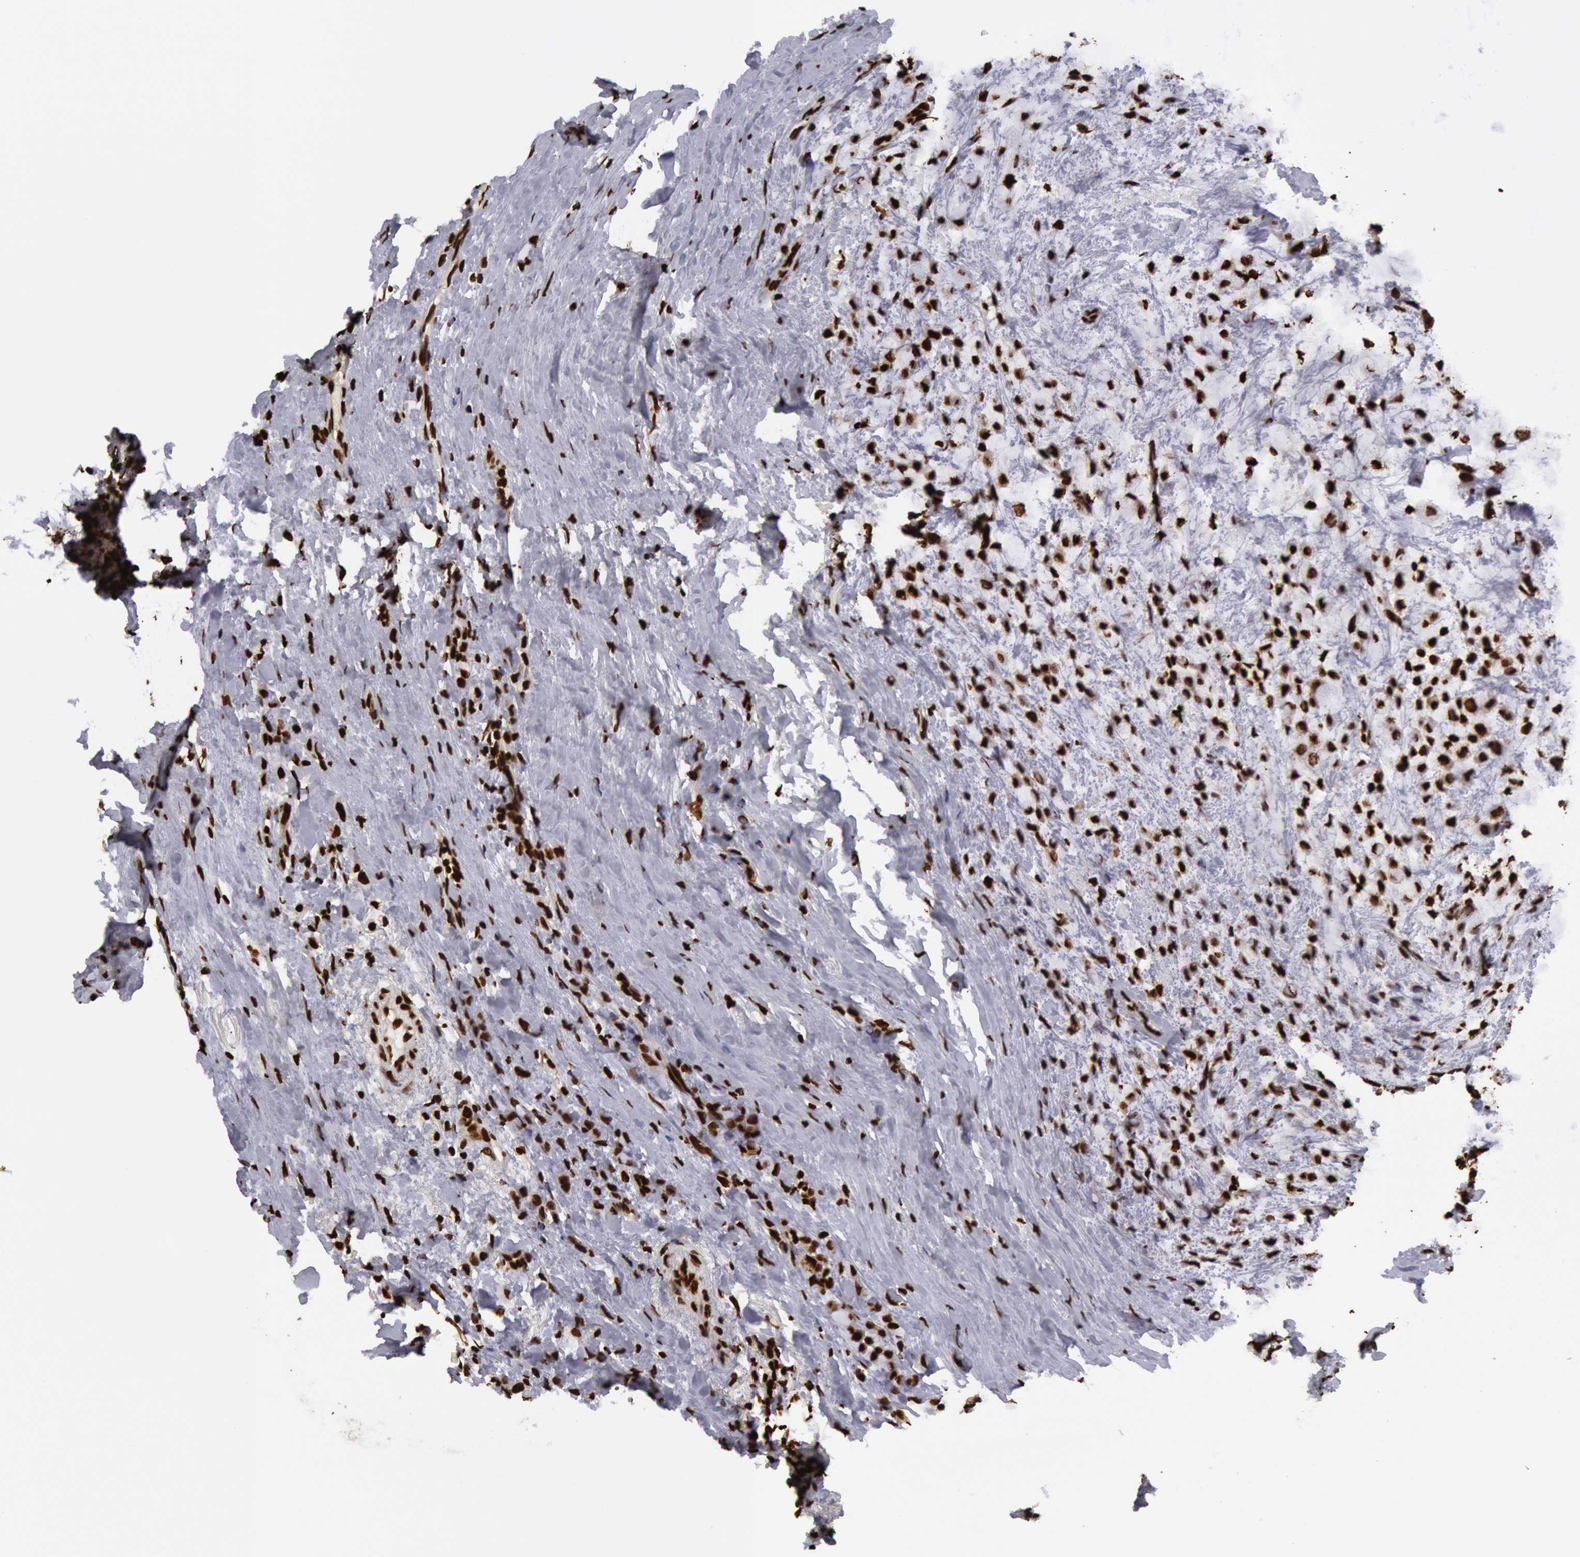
{"staining": {"intensity": "strong", "quantity": ">75%", "location": "nuclear"}, "tissue": "breast cancer", "cell_type": "Tumor cells", "image_type": "cancer", "snomed": [{"axis": "morphology", "description": "Lobular carcinoma"}, {"axis": "topography", "description": "Breast"}], "caption": "The immunohistochemical stain labels strong nuclear positivity in tumor cells of breast cancer (lobular carcinoma) tissue.", "gene": "H3-4", "patient": {"sex": "female", "age": 85}}